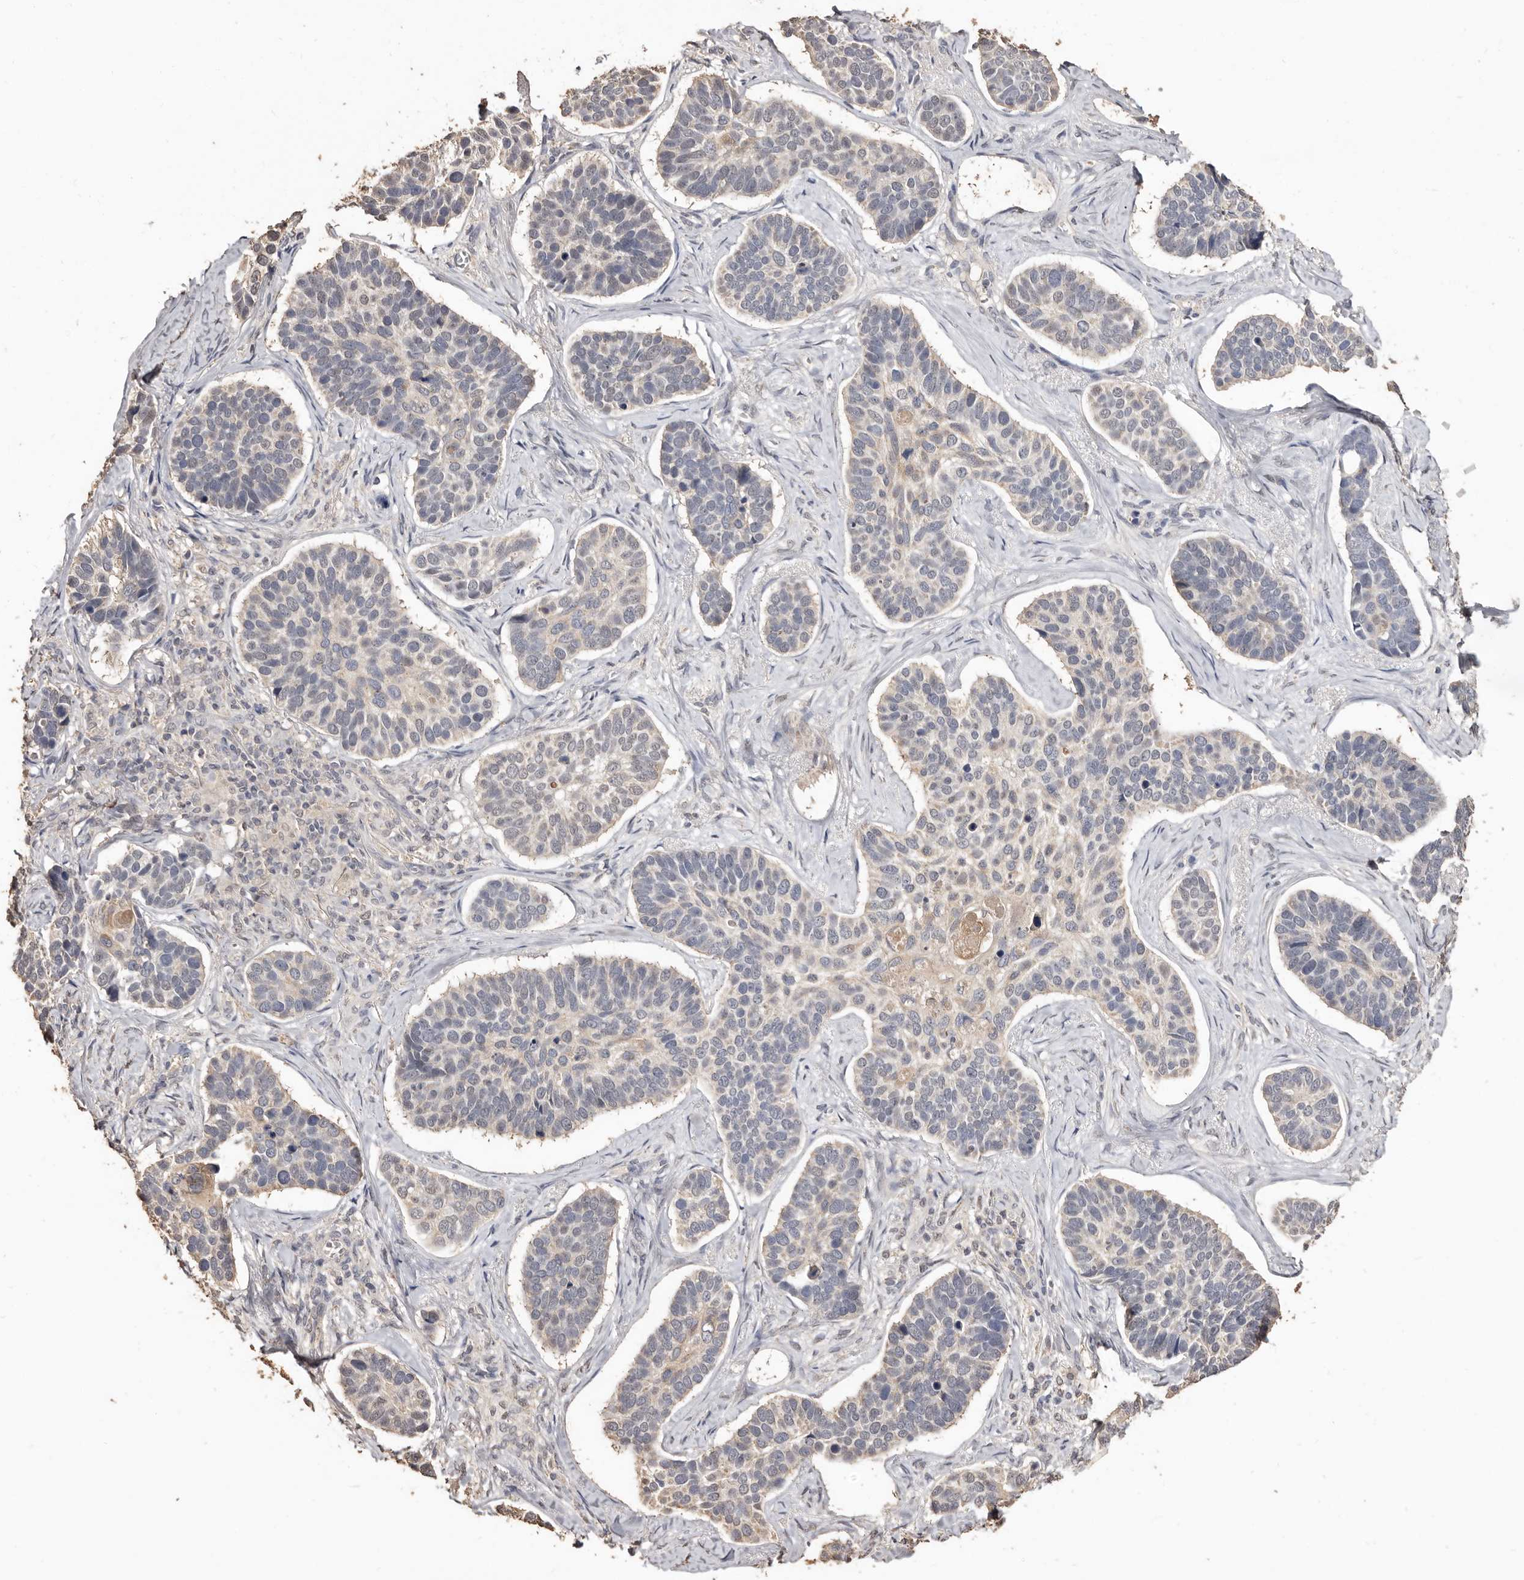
{"staining": {"intensity": "negative", "quantity": "none", "location": "none"}, "tissue": "skin cancer", "cell_type": "Tumor cells", "image_type": "cancer", "snomed": [{"axis": "morphology", "description": "Basal cell carcinoma"}, {"axis": "topography", "description": "Skin"}], "caption": "Photomicrograph shows no significant protein expression in tumor cells of basal cell carcinoma (skin).", "gene": "INAVA", "patient": {"sex": "male", "age": 62}}